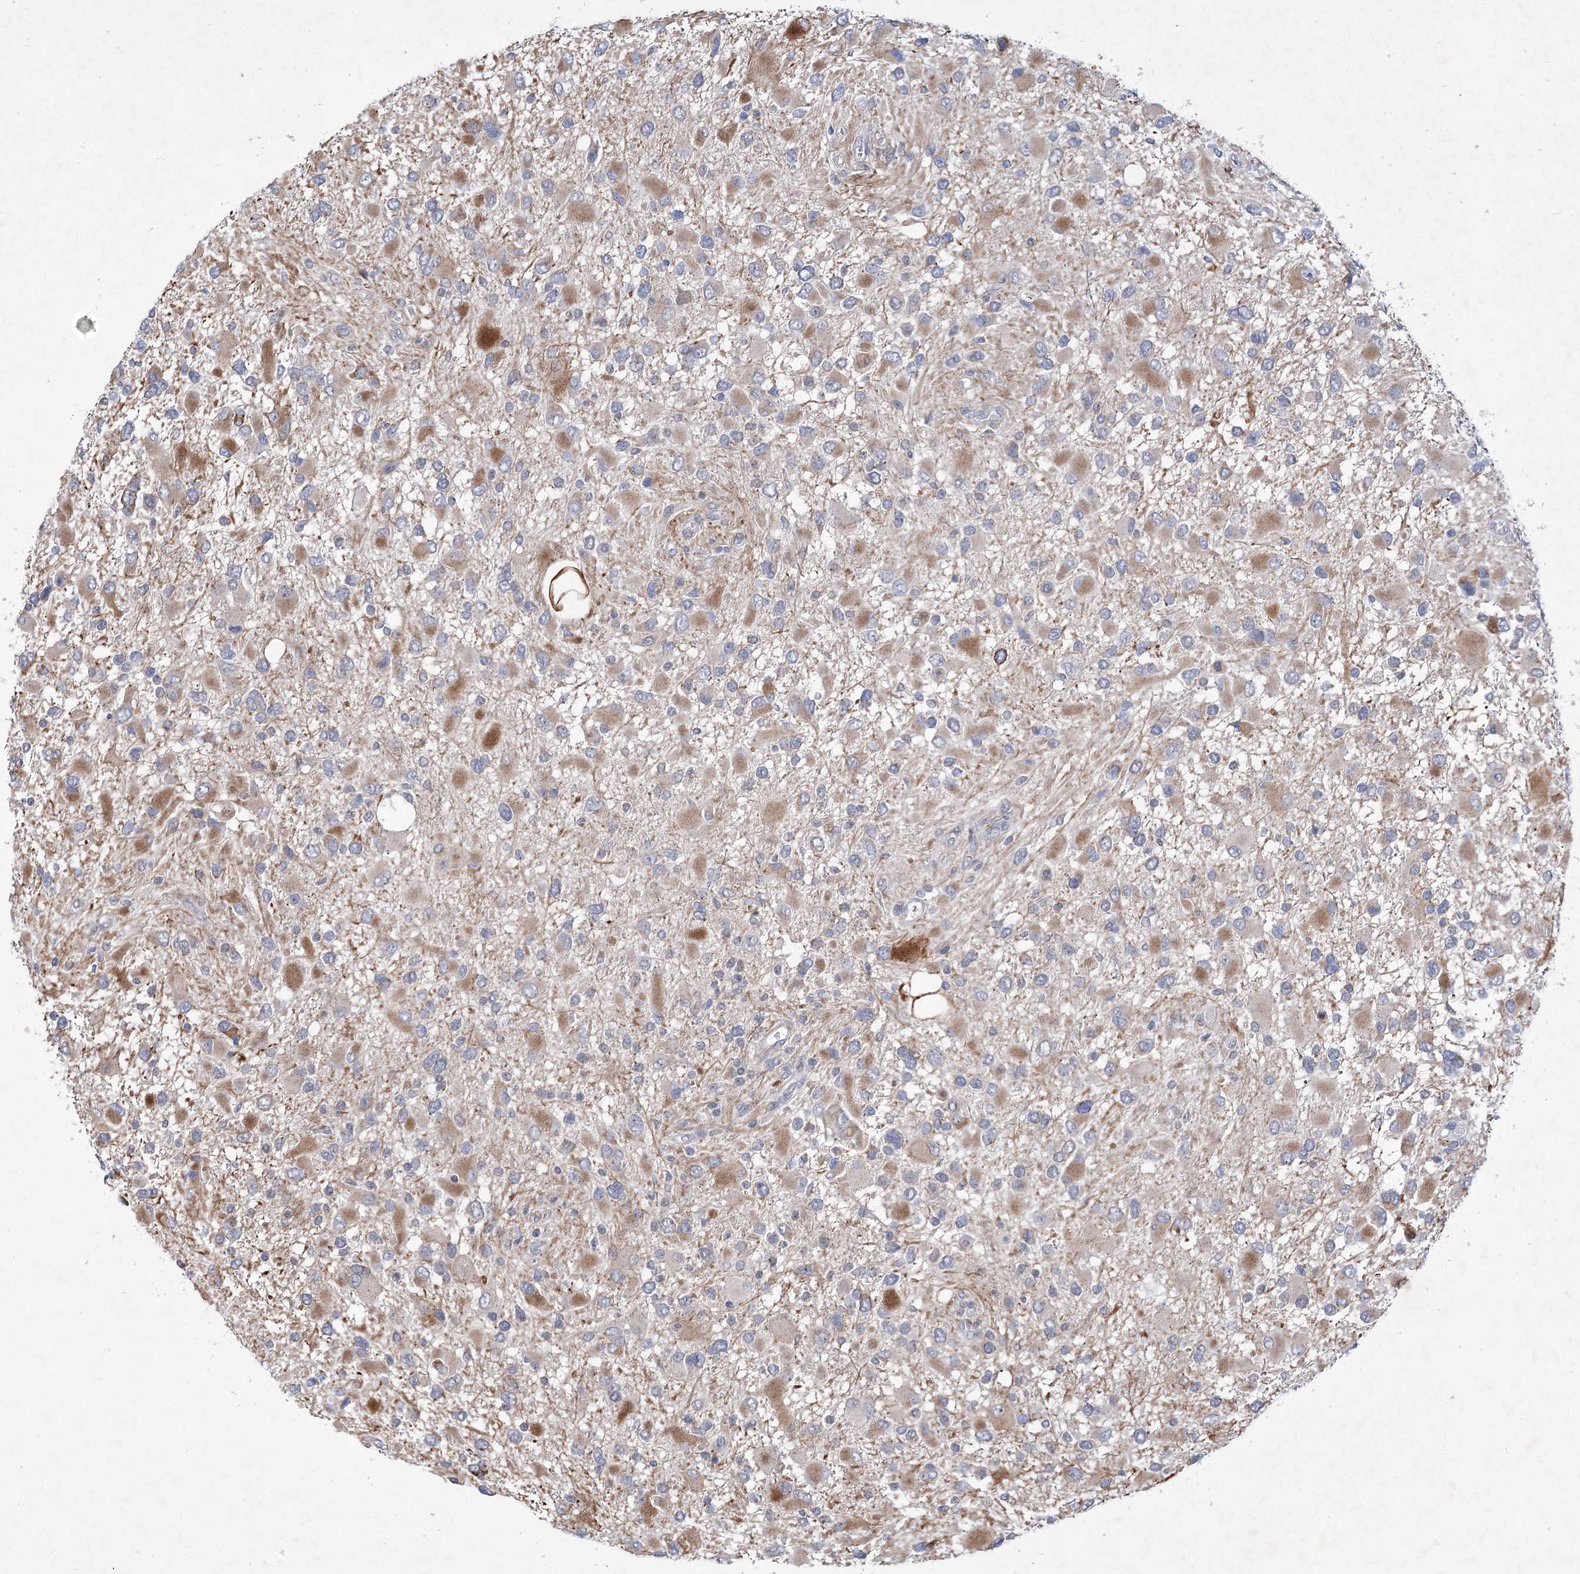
{"staining": {"intensity": "moderate", "quantity": "<25%", "location": "cytoplasmic/membranous"}, "tissue": "glioma", "cell_type": "Tumor cells", "image_type": "cancer", "snomed": [{"axis": "morphology", "description": "Glioma, malignant, High grade"}, {"axis": "topography", "description": "Brain"}], "caption": "Immunohistochemistry photomicrograph of neoplastic tissue: human malignant glioma (high-grade) stained using IHC exhibits low levels of moderate protein expression localized specifically in the cytoplasmic/membranous of tumor cells, appearing as a cytoplasmic/membranous brown color.", "gene": "GCNT4", "patient": {"sex": "male", "age": 53}}